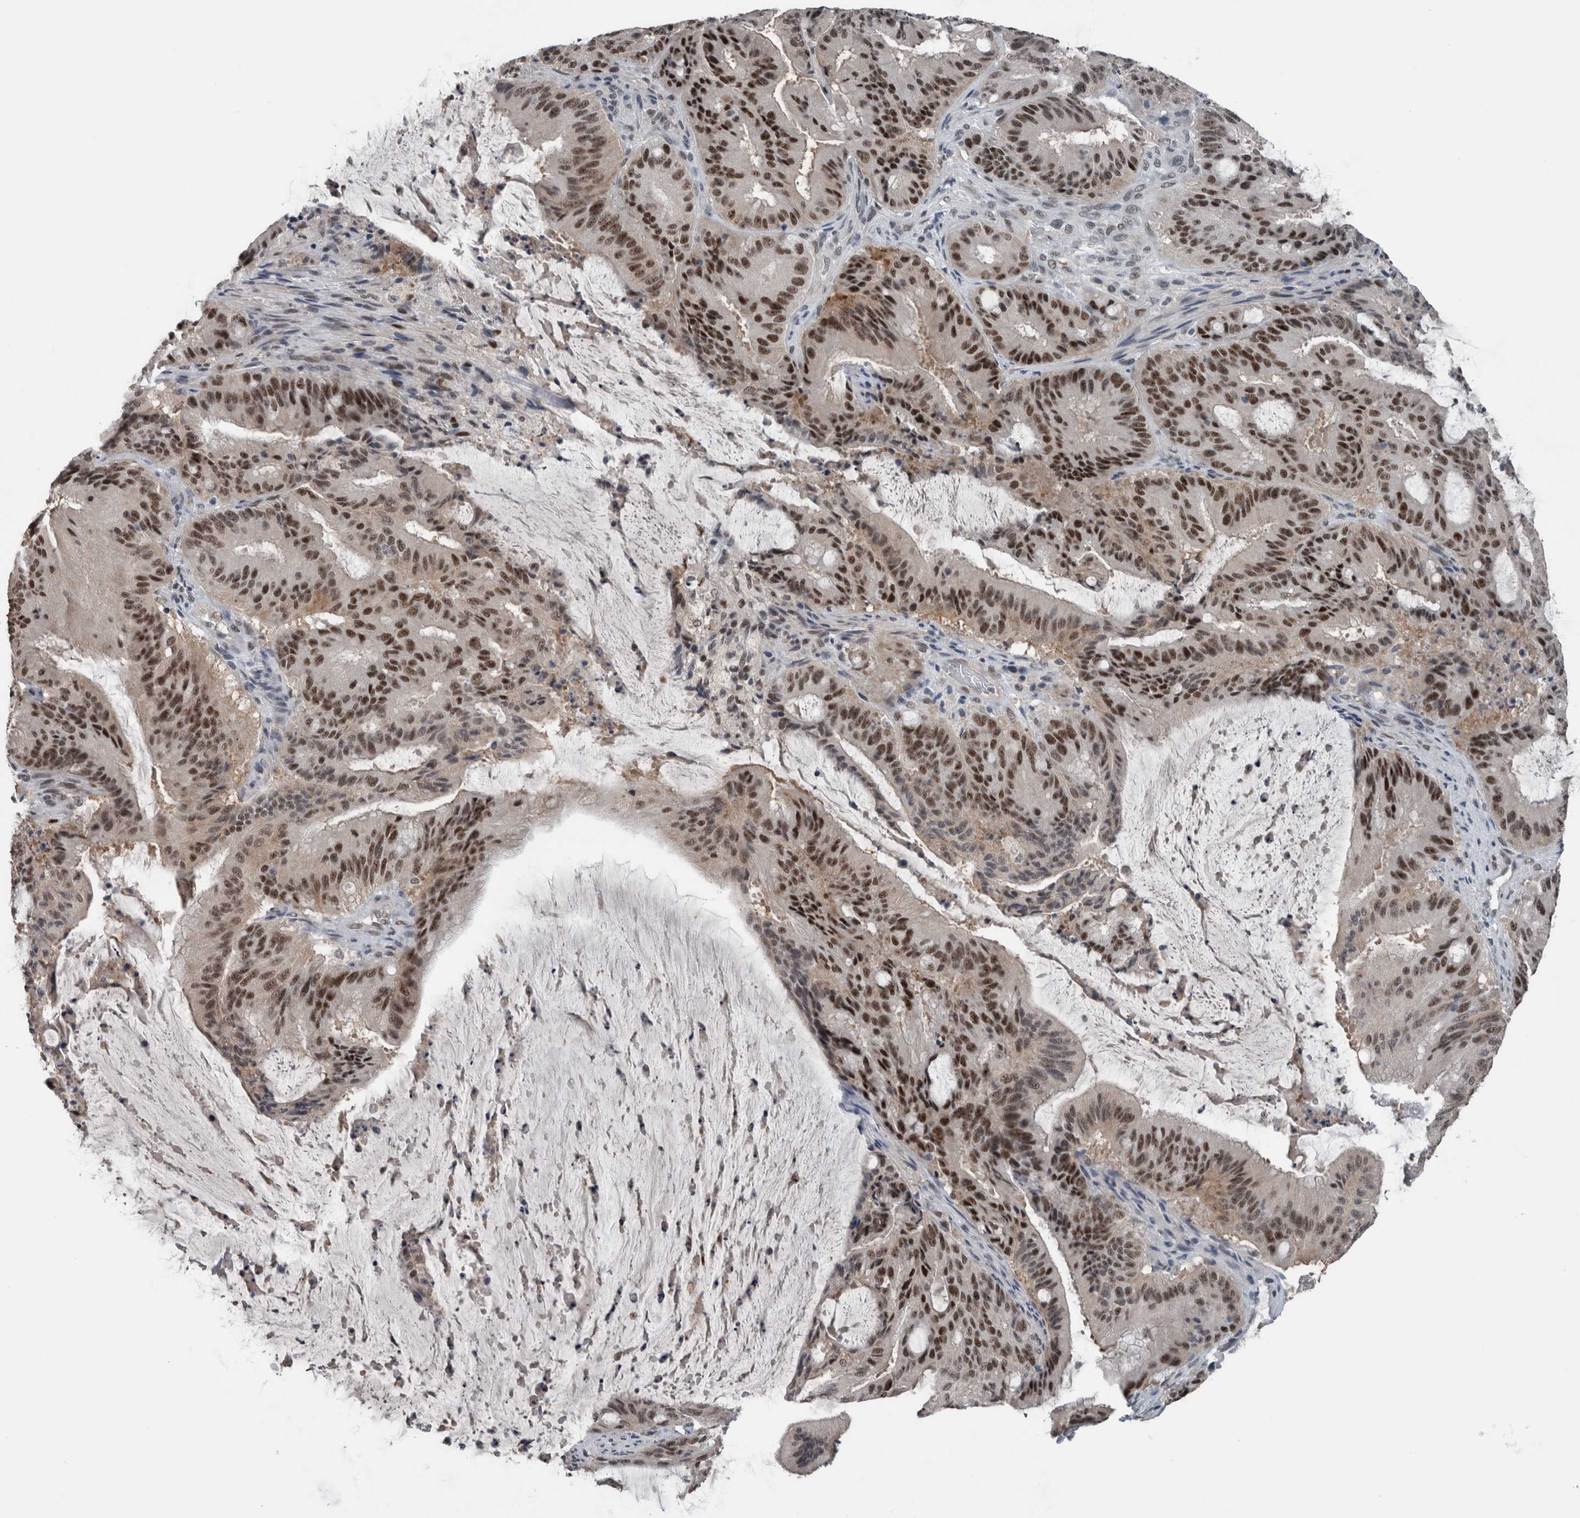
{"staining": {"intensity": "strong", "quantity": ">75%", "location": "nuclear"}, "tissue": "liver cancer", "cell_type": "Tumor cells", "image_type": "cancer", "snomed": [{"axis": "morphology", "description": "Normal tissue, NOS"}, {"axis": "morphology", "description": "Cholangiocarcinoma"}, {"axis": "topography", "description": "Liver"}, {"axis": "topography", "description": "Peripheral nerve tissue"}], "caption": "Protein expression by IHC displays strong nuclear staining in approximately >75% of tumor cells in cholangiocarcinoma (liver).", "gene": "ZBTB21", "patient": {"sex": "female", "age": 73}}